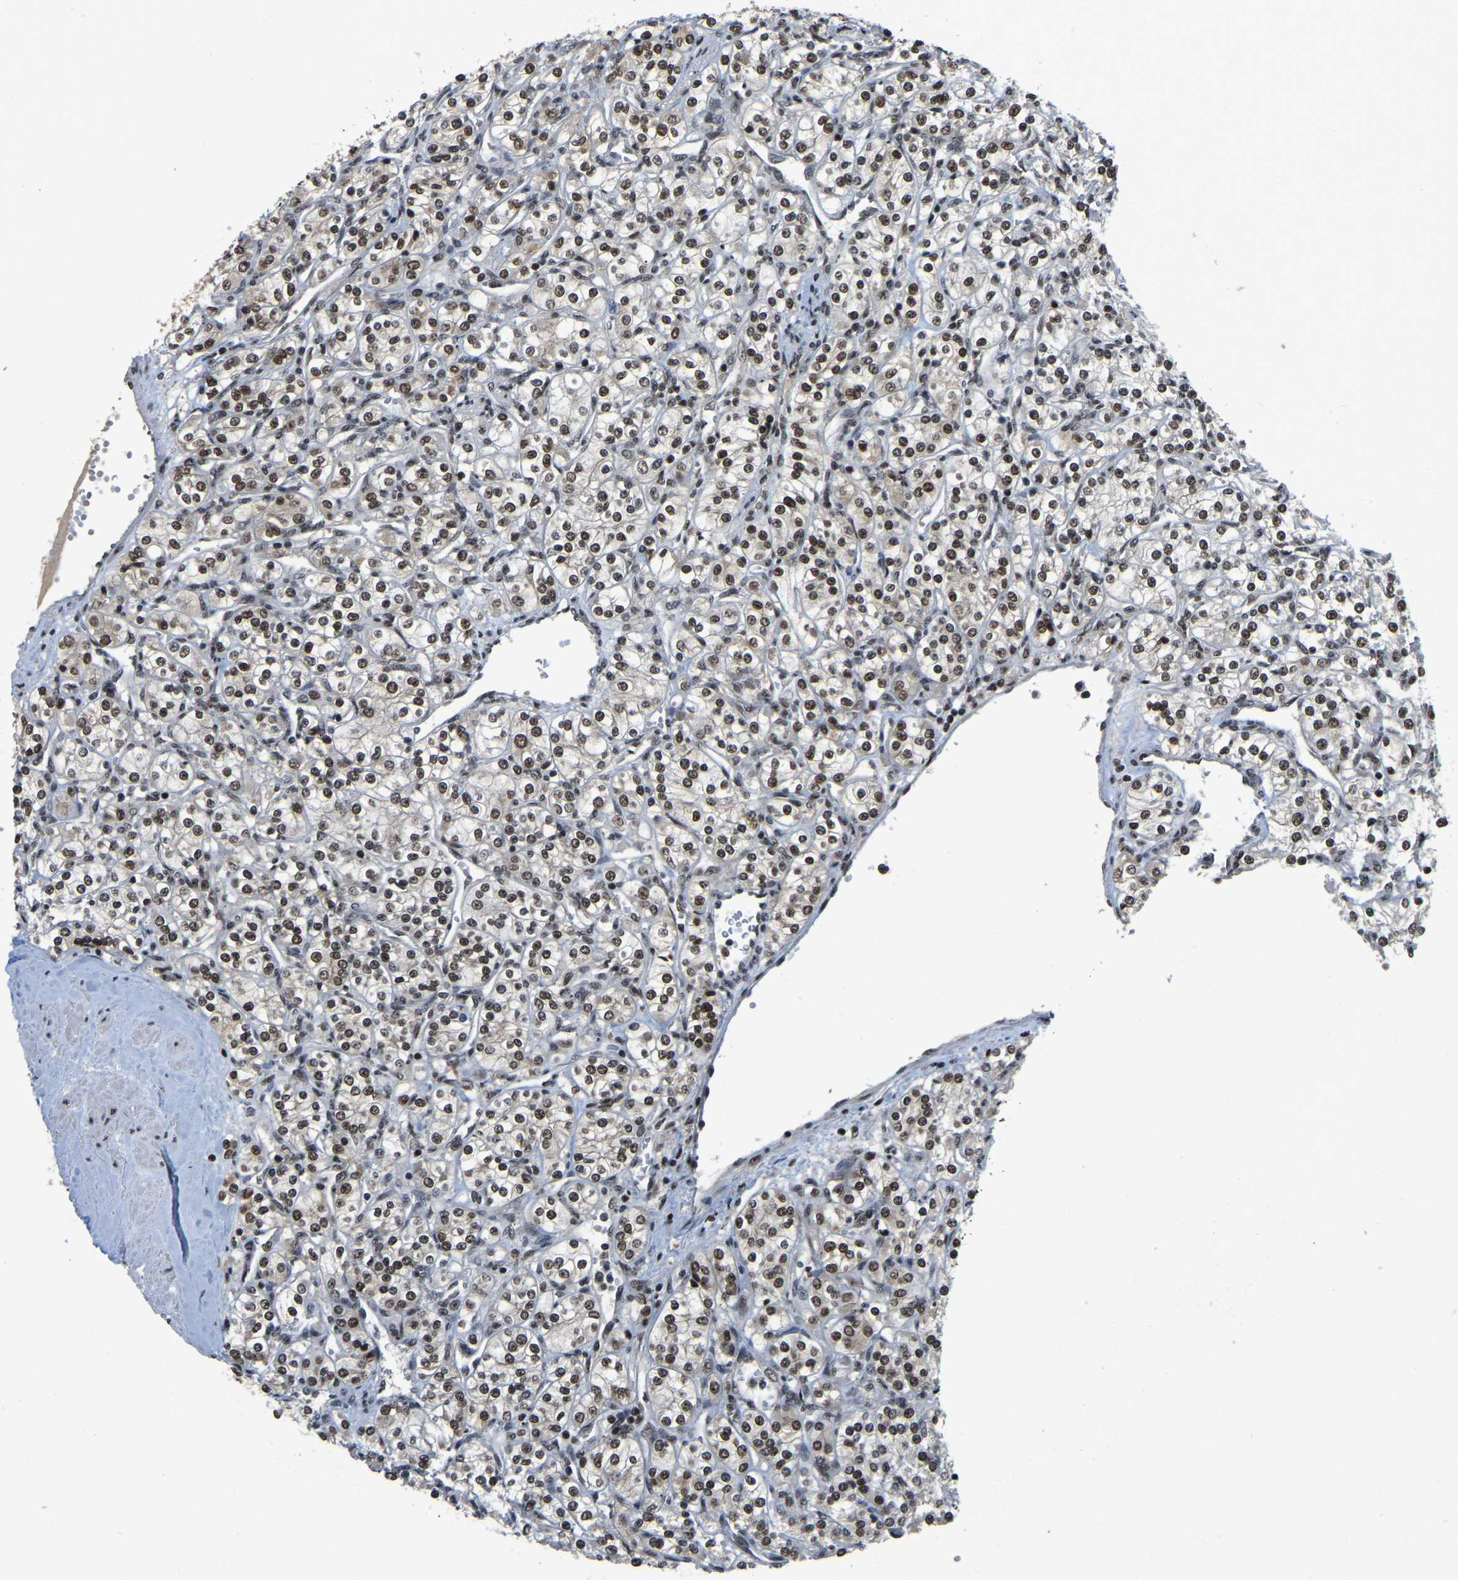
{"staining": {"intensity": "moderate", "quantity": ">75%", "location": "nuclear"}, "tissue": "renal cancer", "cell_type": "Tumor cells", "image_type": "cancer", "snomed": [{"axis": "morphology", "description": "Adenocarcinoma, NOS"}, {"axis": "topography", "description": "Kidney"}], "caption": "Moderate nuclear protein staining is identified in approximately >75% of tumor cells in renal adenocarcinoma. The protein is shown in brown color, while the nuclei are stained blue.", "gene": "TBL1XR1", "patient": {"sex": "male", "age": 77}}